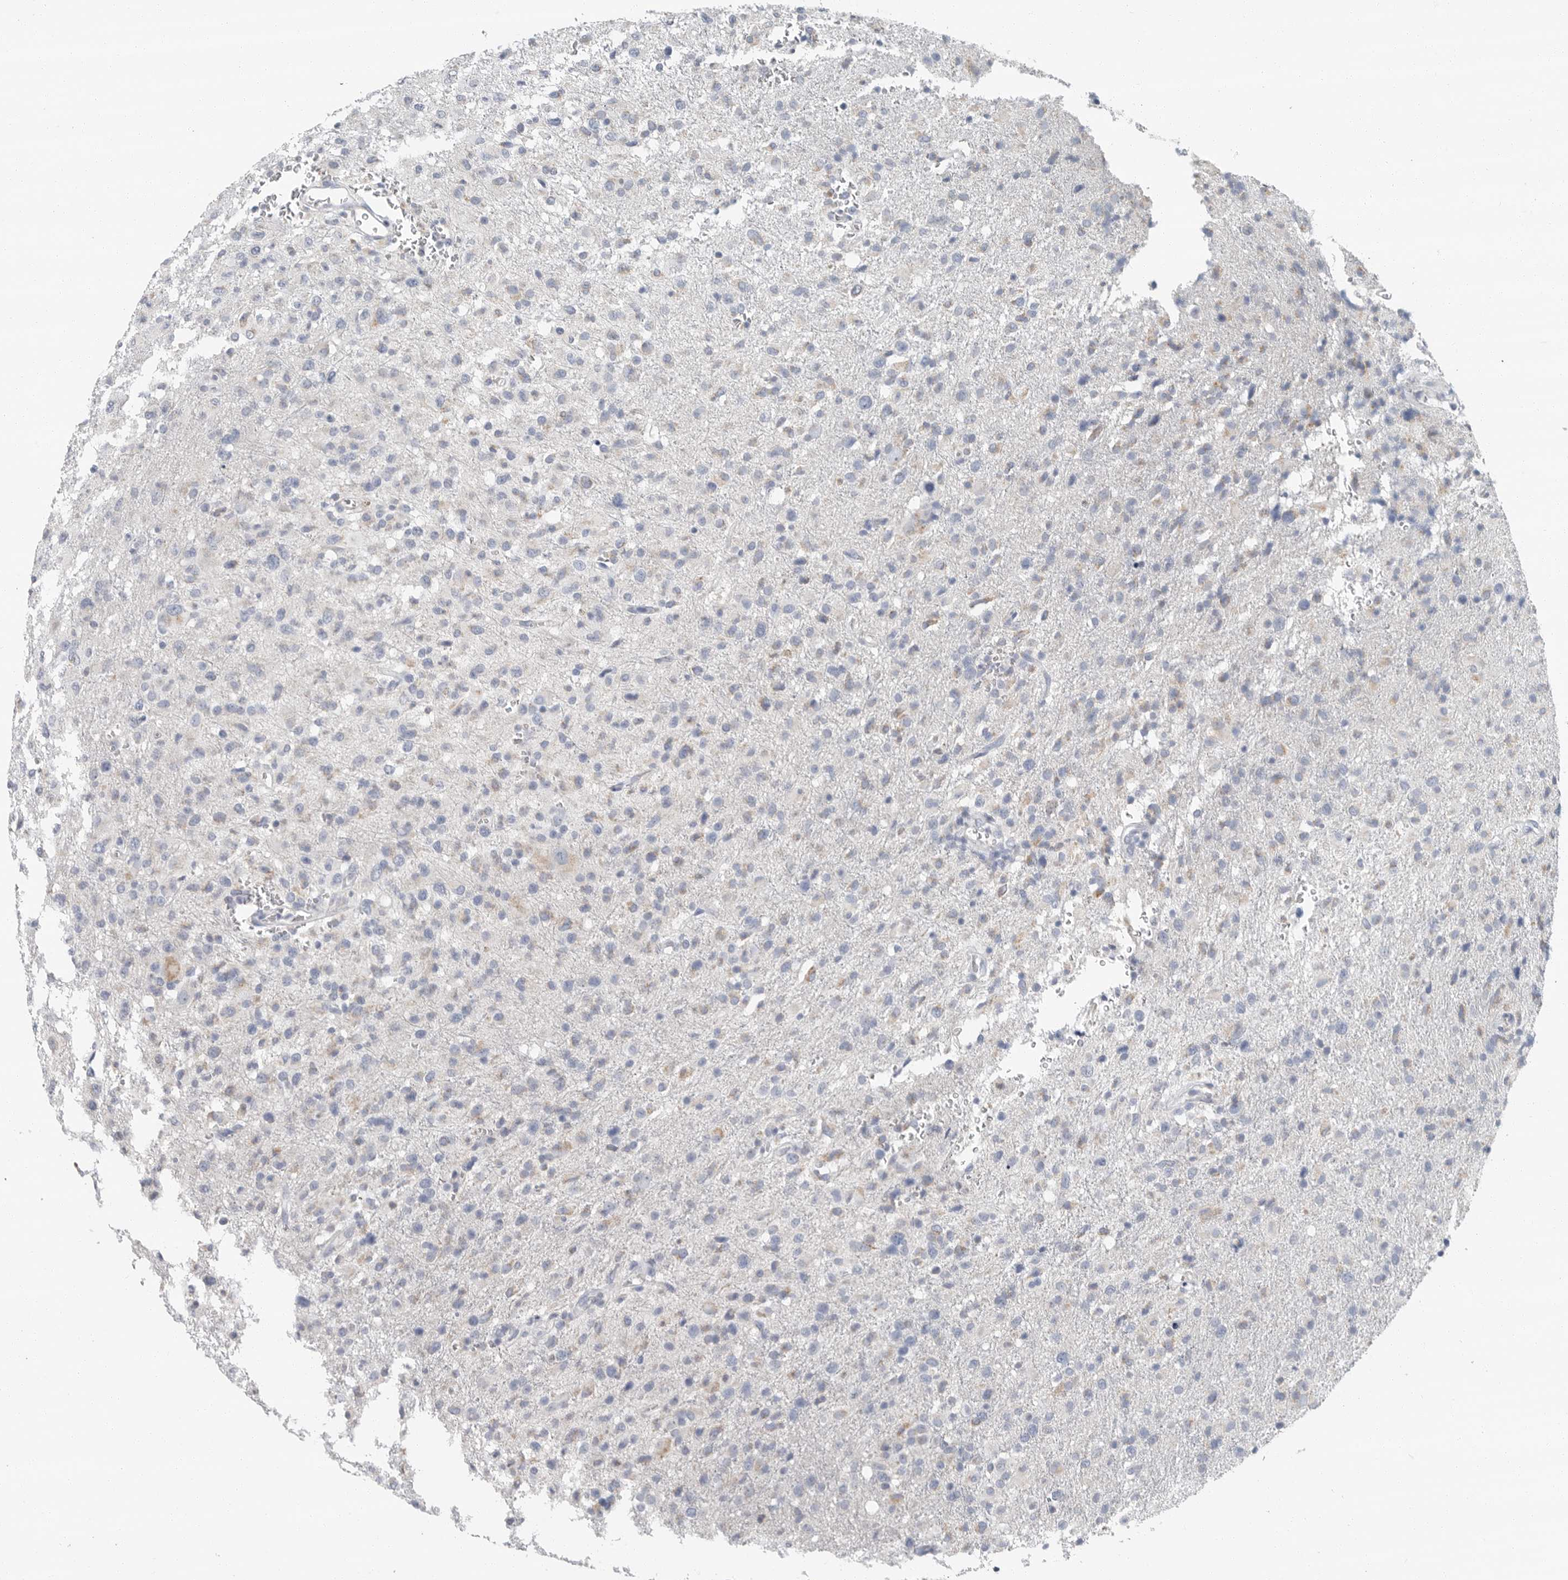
{"staining": {"intensity": "negative", "quantity": "none", "location": "none"}, "tissue": "glioma", "cell_type": "Tumor cells", "image_type": "cancer", "snomed": [{"axis": "morphology", "description": "Glioma, malignant, High grade"}, {"axis": "topography", "description": "Brain"}], "caption": "Human glioma stained for a protein using IHC displays no staining in tumor cells.", "gene": "PLN", "patient": {"sex": "female", "age": 57}}